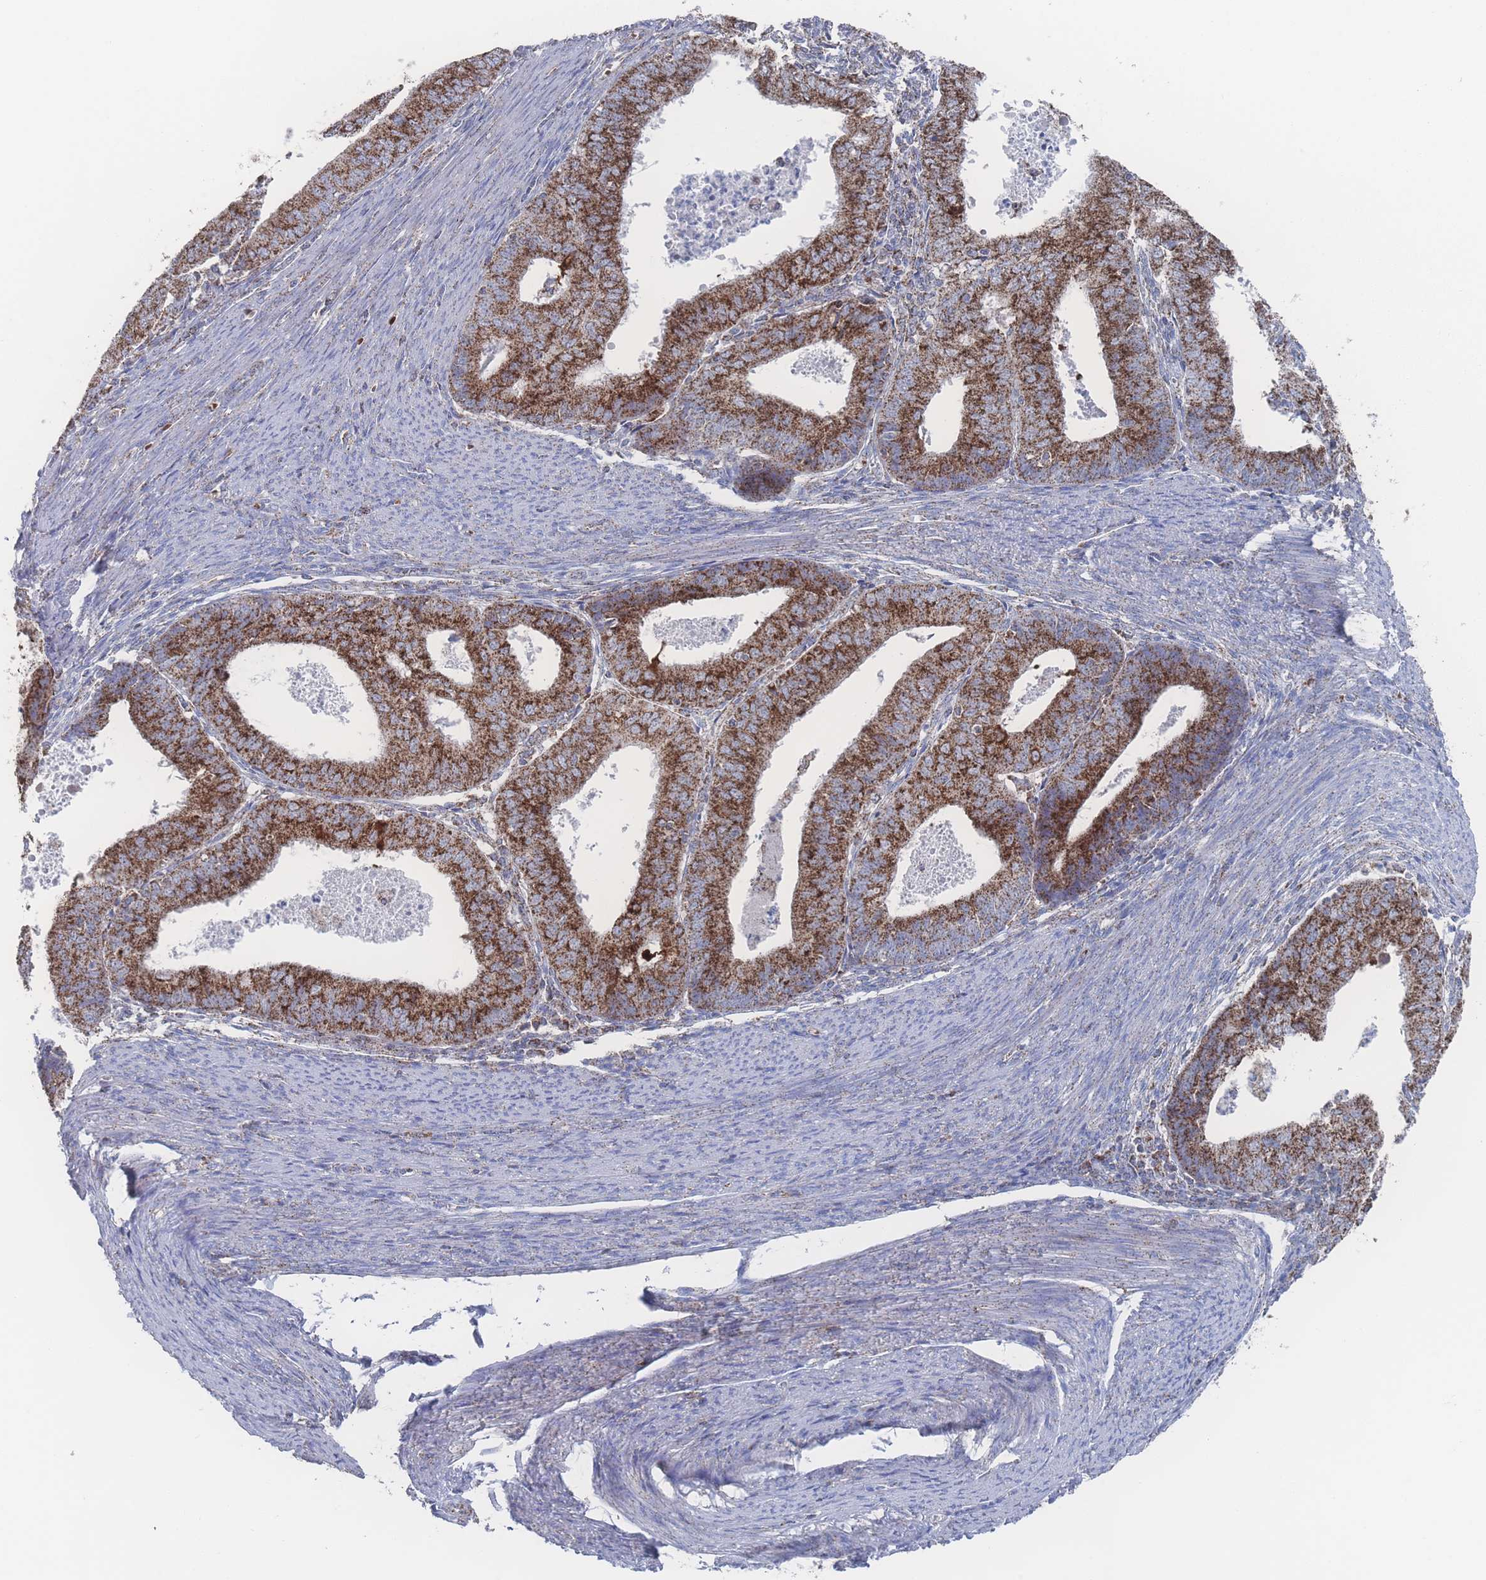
{"staining": {"intensity": "strong", "quantity": ">75%", "location": "cytoplasmic/membranous"}, "tissue": "endometrial cancer", "cell_type": "Tumor cells", "image_type": "cancer", "snomed": [{"axis": "morphology", "description": "Adenocarcinoma, NOS"}, {"axis": "topography", "description": "Endometrium"}], "caption": "Immunohistochemistry (IHC) photomicrograph of neoplastic tissue: human adenocarcinoma (endometrial) stained using immunohistochemistry displays high levels of strong protein expression localized specifically in the cytoplasmic/membranous of tumor cells, appearing as a cytoplasmic/membranous brown color.", "gene": "PEX14", "patient": {"sex": "female", "age": 57}}